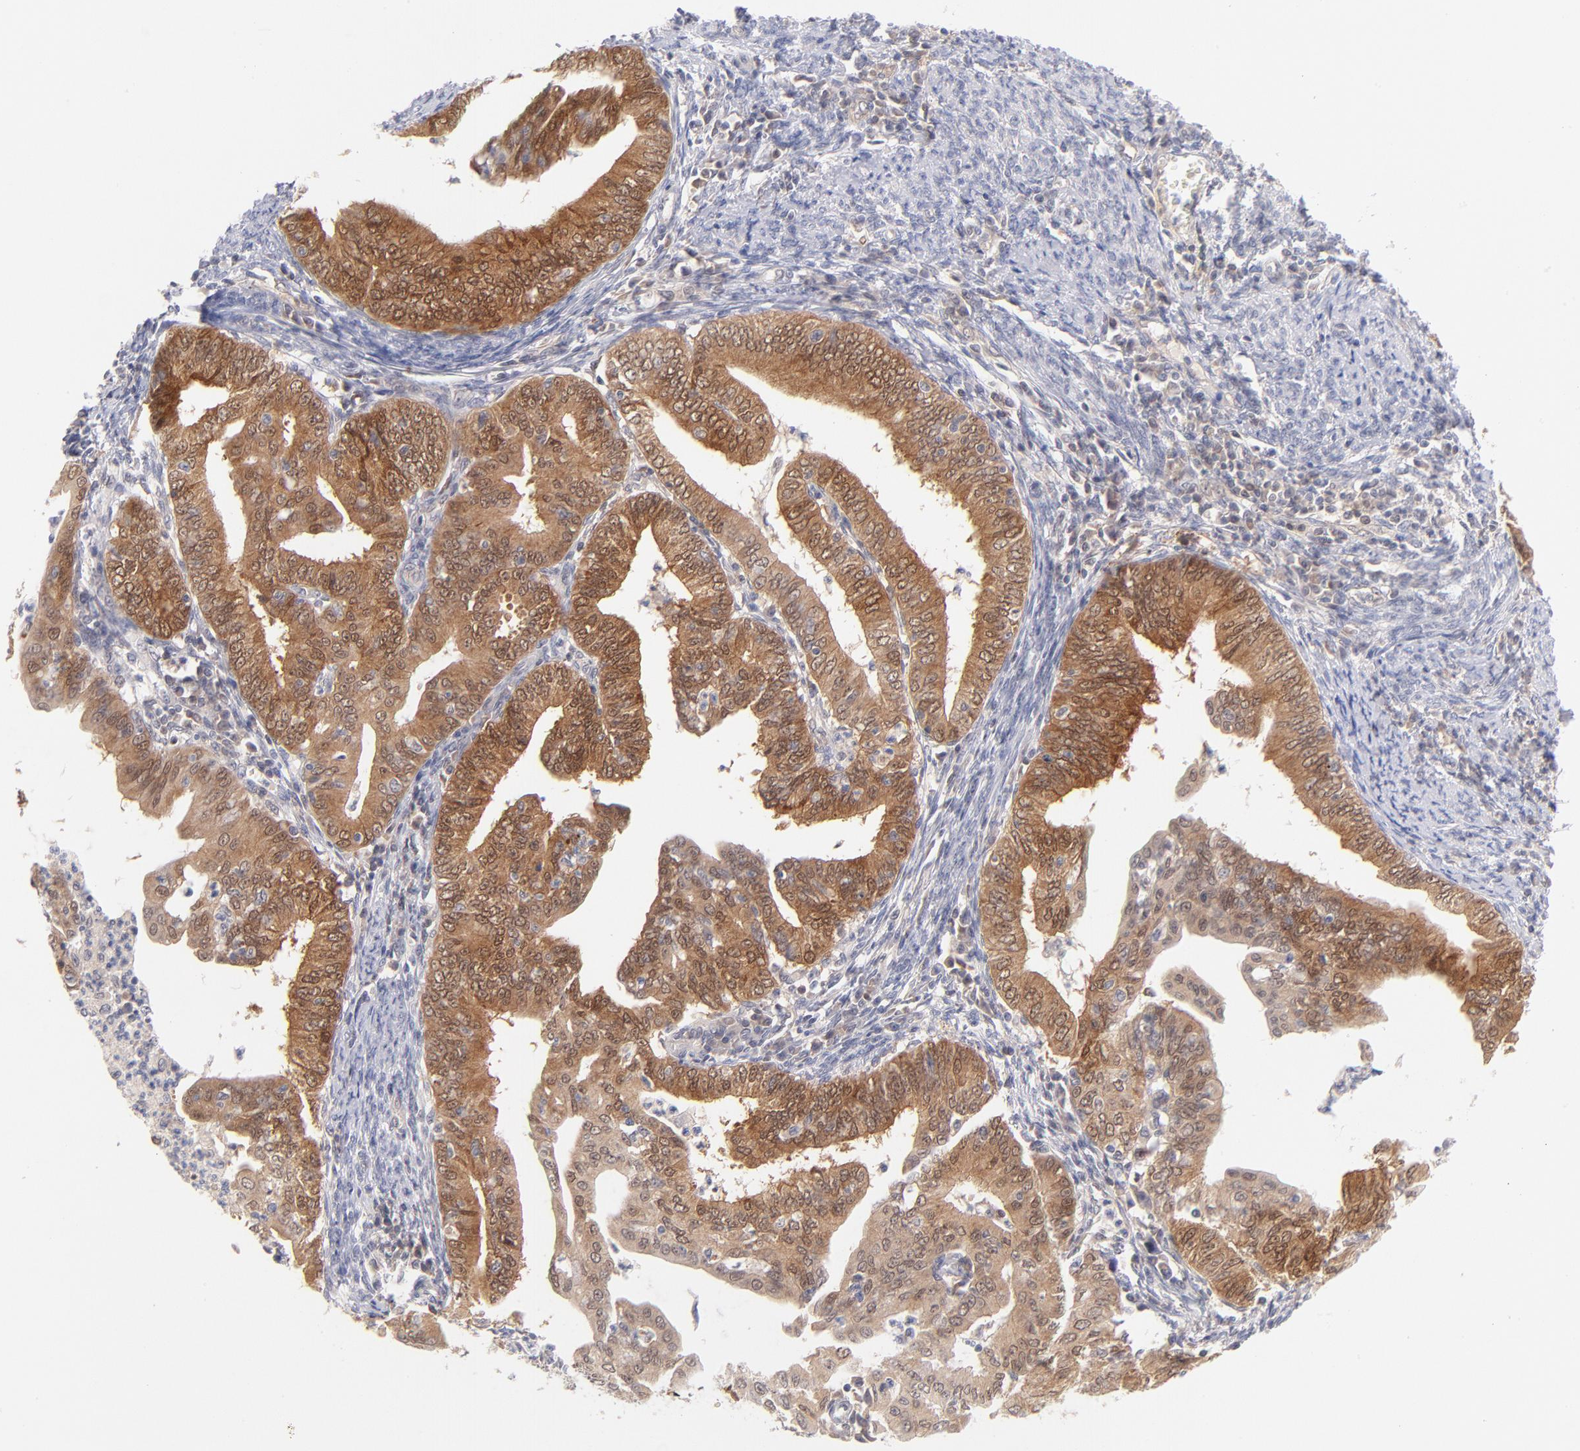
{"staining": {"intensity": "moderate", "quantity": ">75%", "location": "cytoplasmic/membranous,nuclear"}, "tissue": "endometrial cancer", "cell_type": "Tumor cells", "image_type": "cancer", "snomed": [{"axis": "morphology", "description": "Adenocarcinoma, NOS"}, {"axis": "topography", "description": "Endometrium"}], "caption": "This is a histology image of IHC staining of adenocarcinoma (endometrial), which shows moderate positivity in the cytoplasmic/membranous and nuclear of tumor cells.", "gene": "CASP6", "patient": {"sex": "female", "age": 66}}